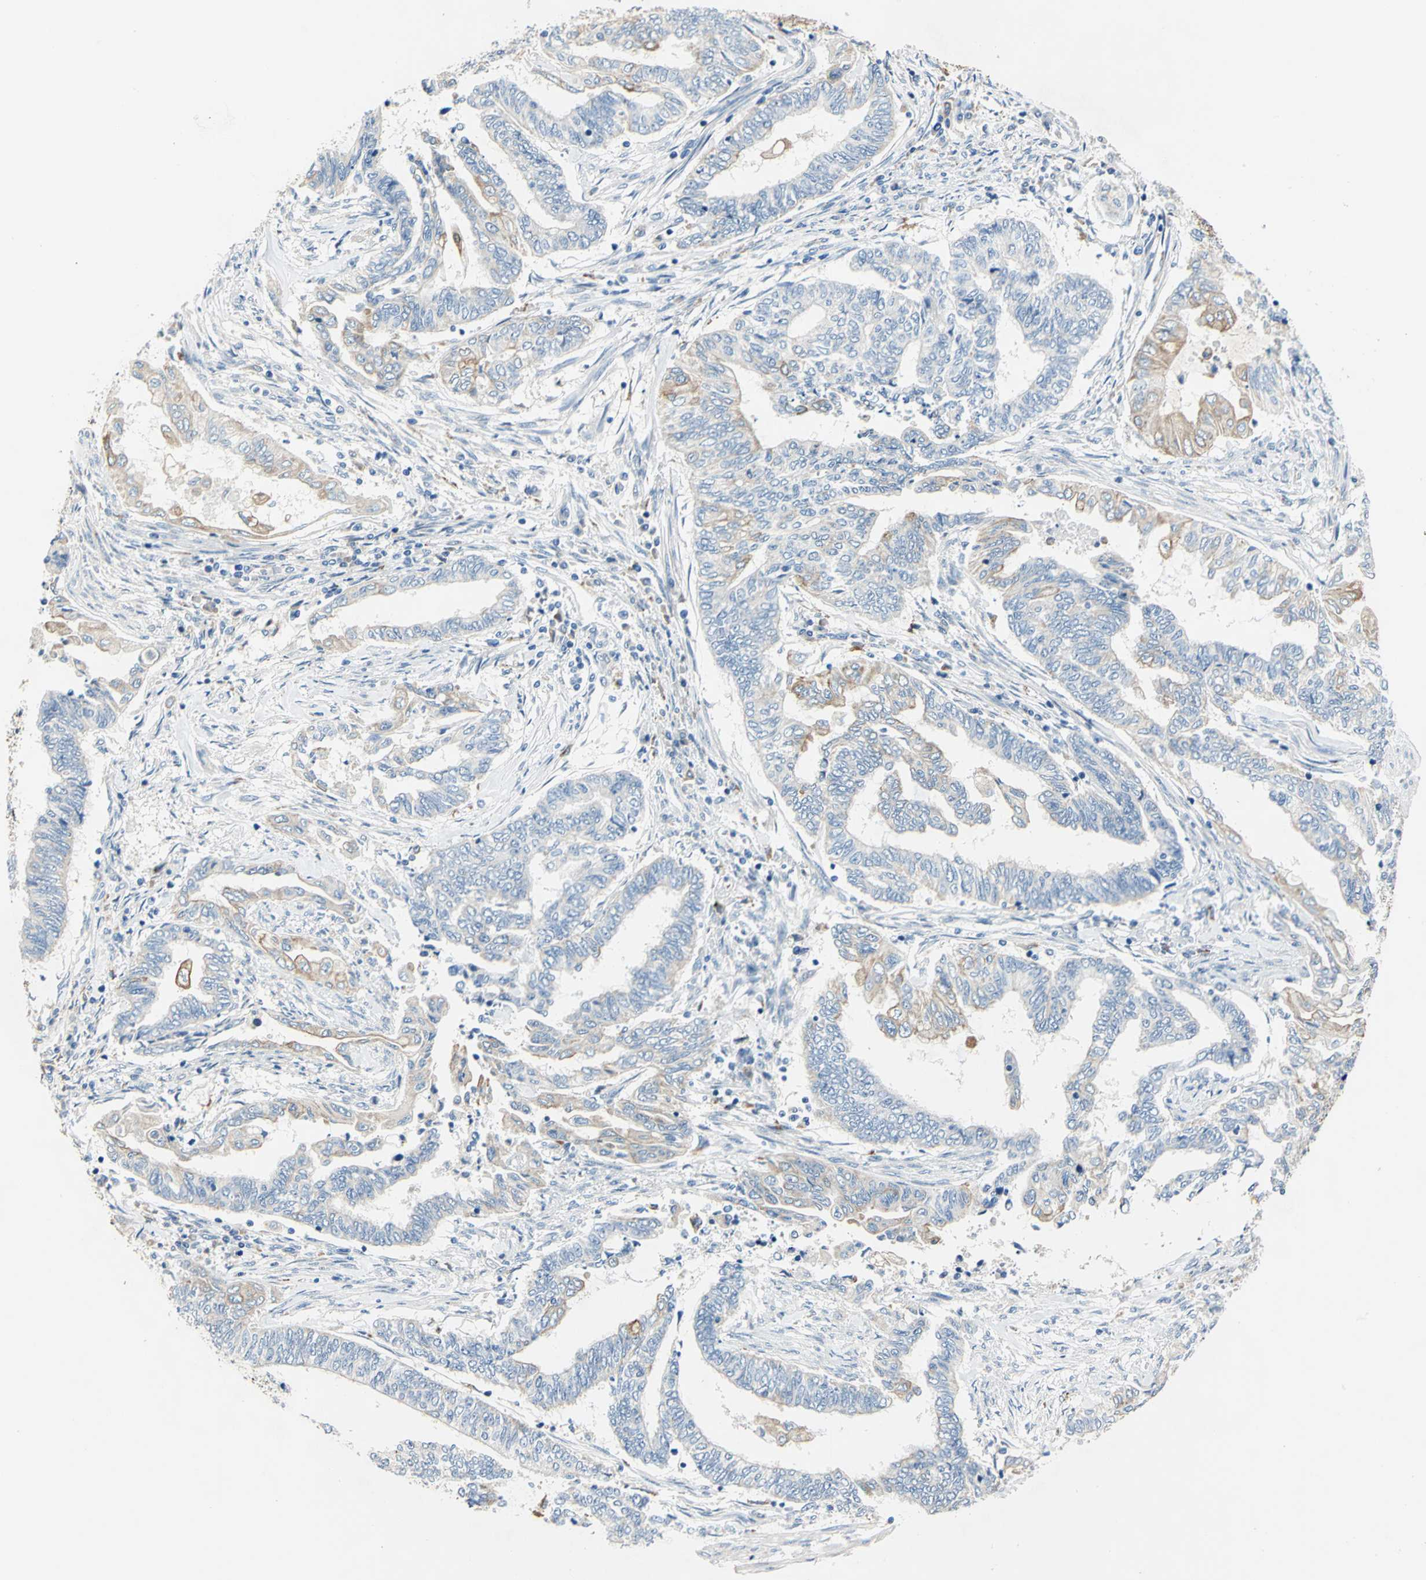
{"staining": {"intensity": "weak", "quantity": "25%-75%", "location": "cytoplasmic/membranous"}, "tissue": "endometrial cancer", "cell_type": "Tumor cells", "image_type": "cancer", "snomed": [{"axis": "morphology", "description": "Adenocarcinoma, NOS"}, {"axis": "topography", "description": "Uterus"}, {"axis": "topography", "description": "Endometrium"}], "caption": "This photomicrograph exhibits endometrial adenocarcinoma stained with immunohistochemistry (IHC) to label a protein in brown. The cytoplasmic/membranous of tumor cells show weak positivity for the protein. Nuclei are counter-stained blue.", "gene": "RASD2", "patient": {"sex": "female", "age": 70}}